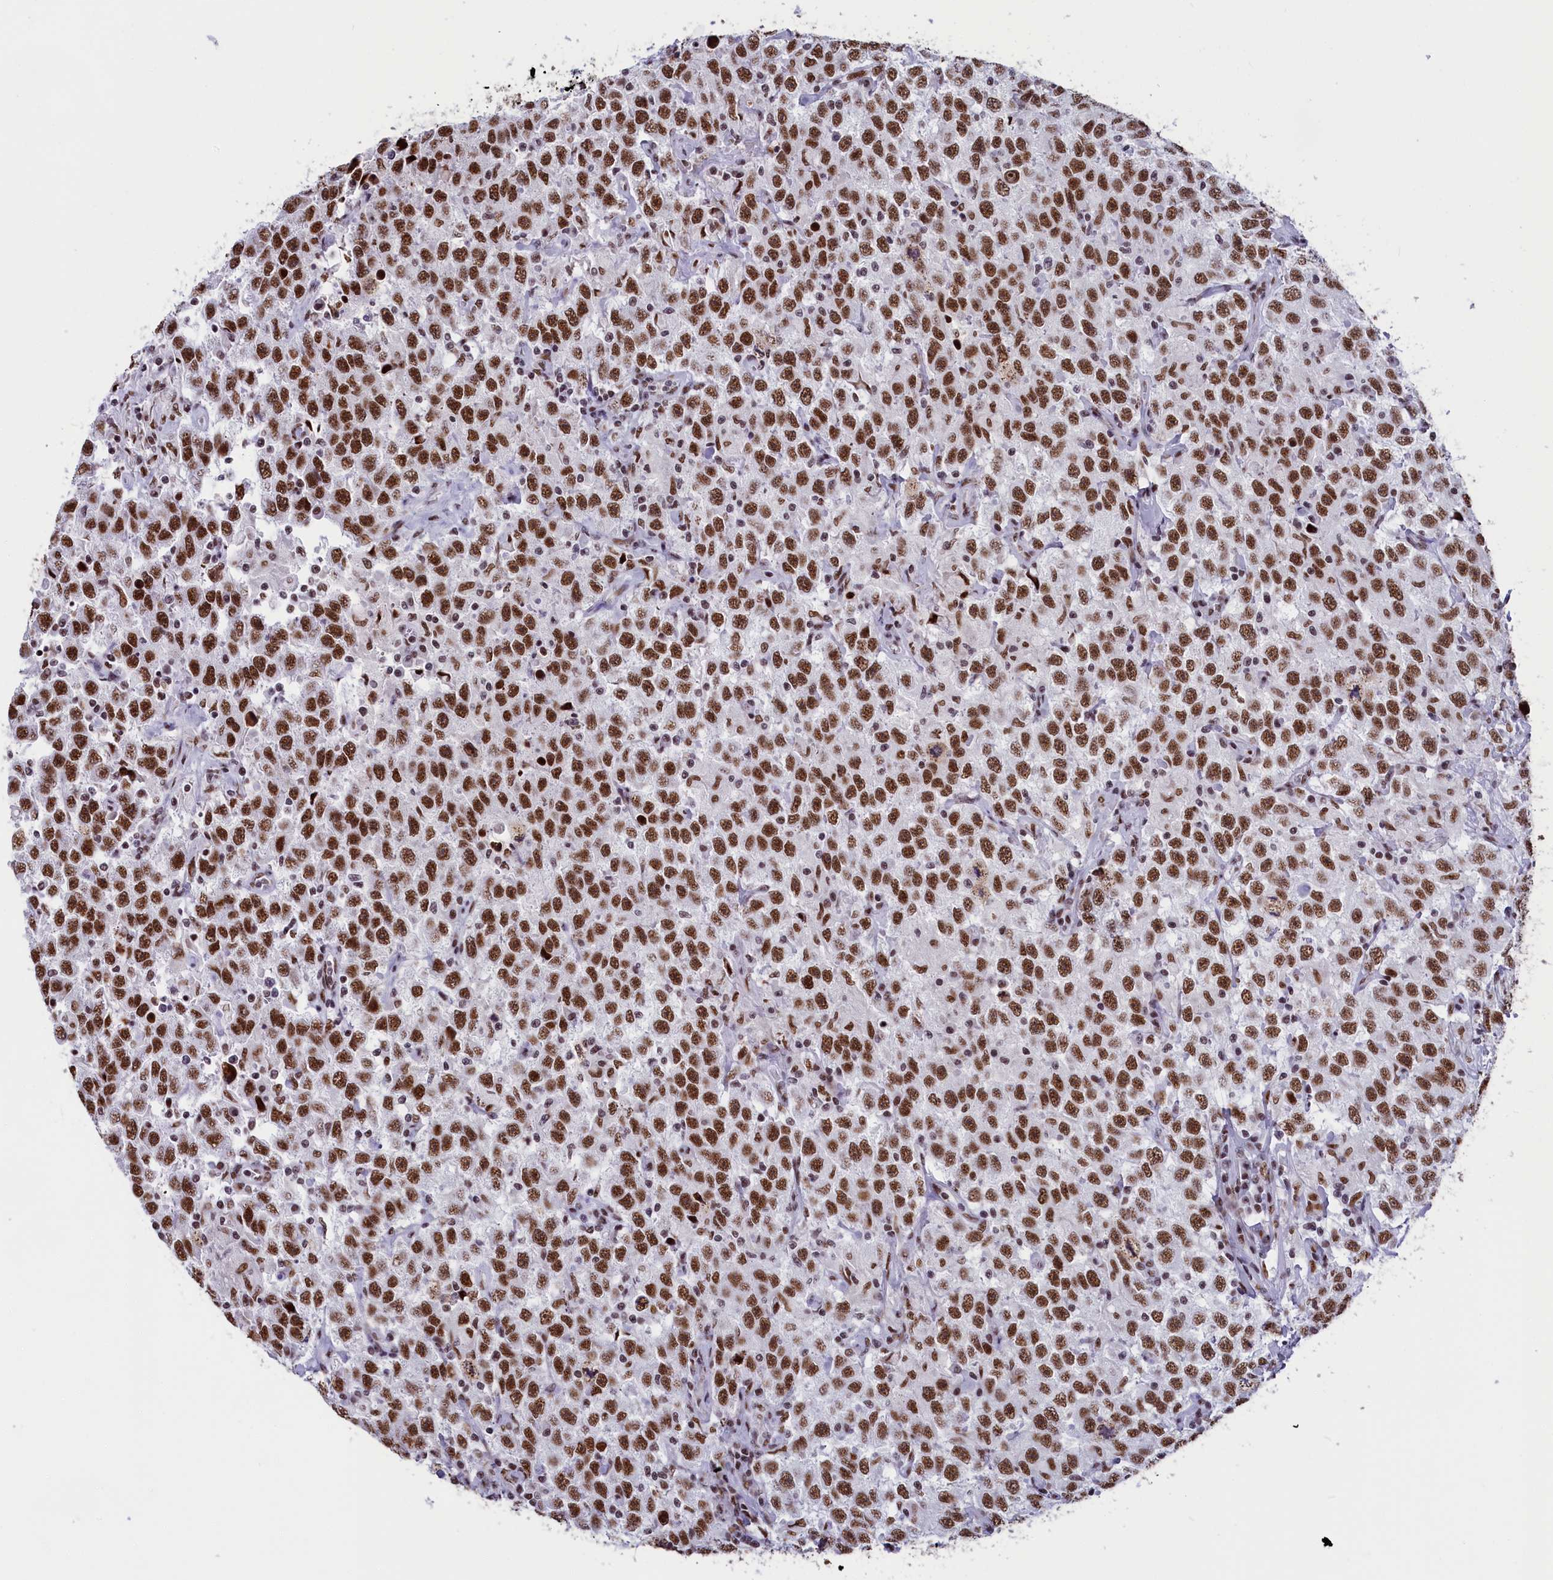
{"staining": {"intensity": "strong", "quantity": ">75%", "location": "nuclear"}, "tissue": "testis cancer", "cell_type": "Tumor cells", "image_type": "cancer", "snomed": [{"axis": "morphology", "description": "Seminoma, NOS"}, {"axis": "topography", "description": "Testis"}], "caption": "This photomicrograph exhibits testis seminoma stained with immunohistochemistry (IHC) to label a protein in brown. The nuclear of tumor cells show strong positivity for the protein. Nuclei are counter-stained blue.", "gene": "SNRNP70", "patient": {"sex": "male", "age": 41}}